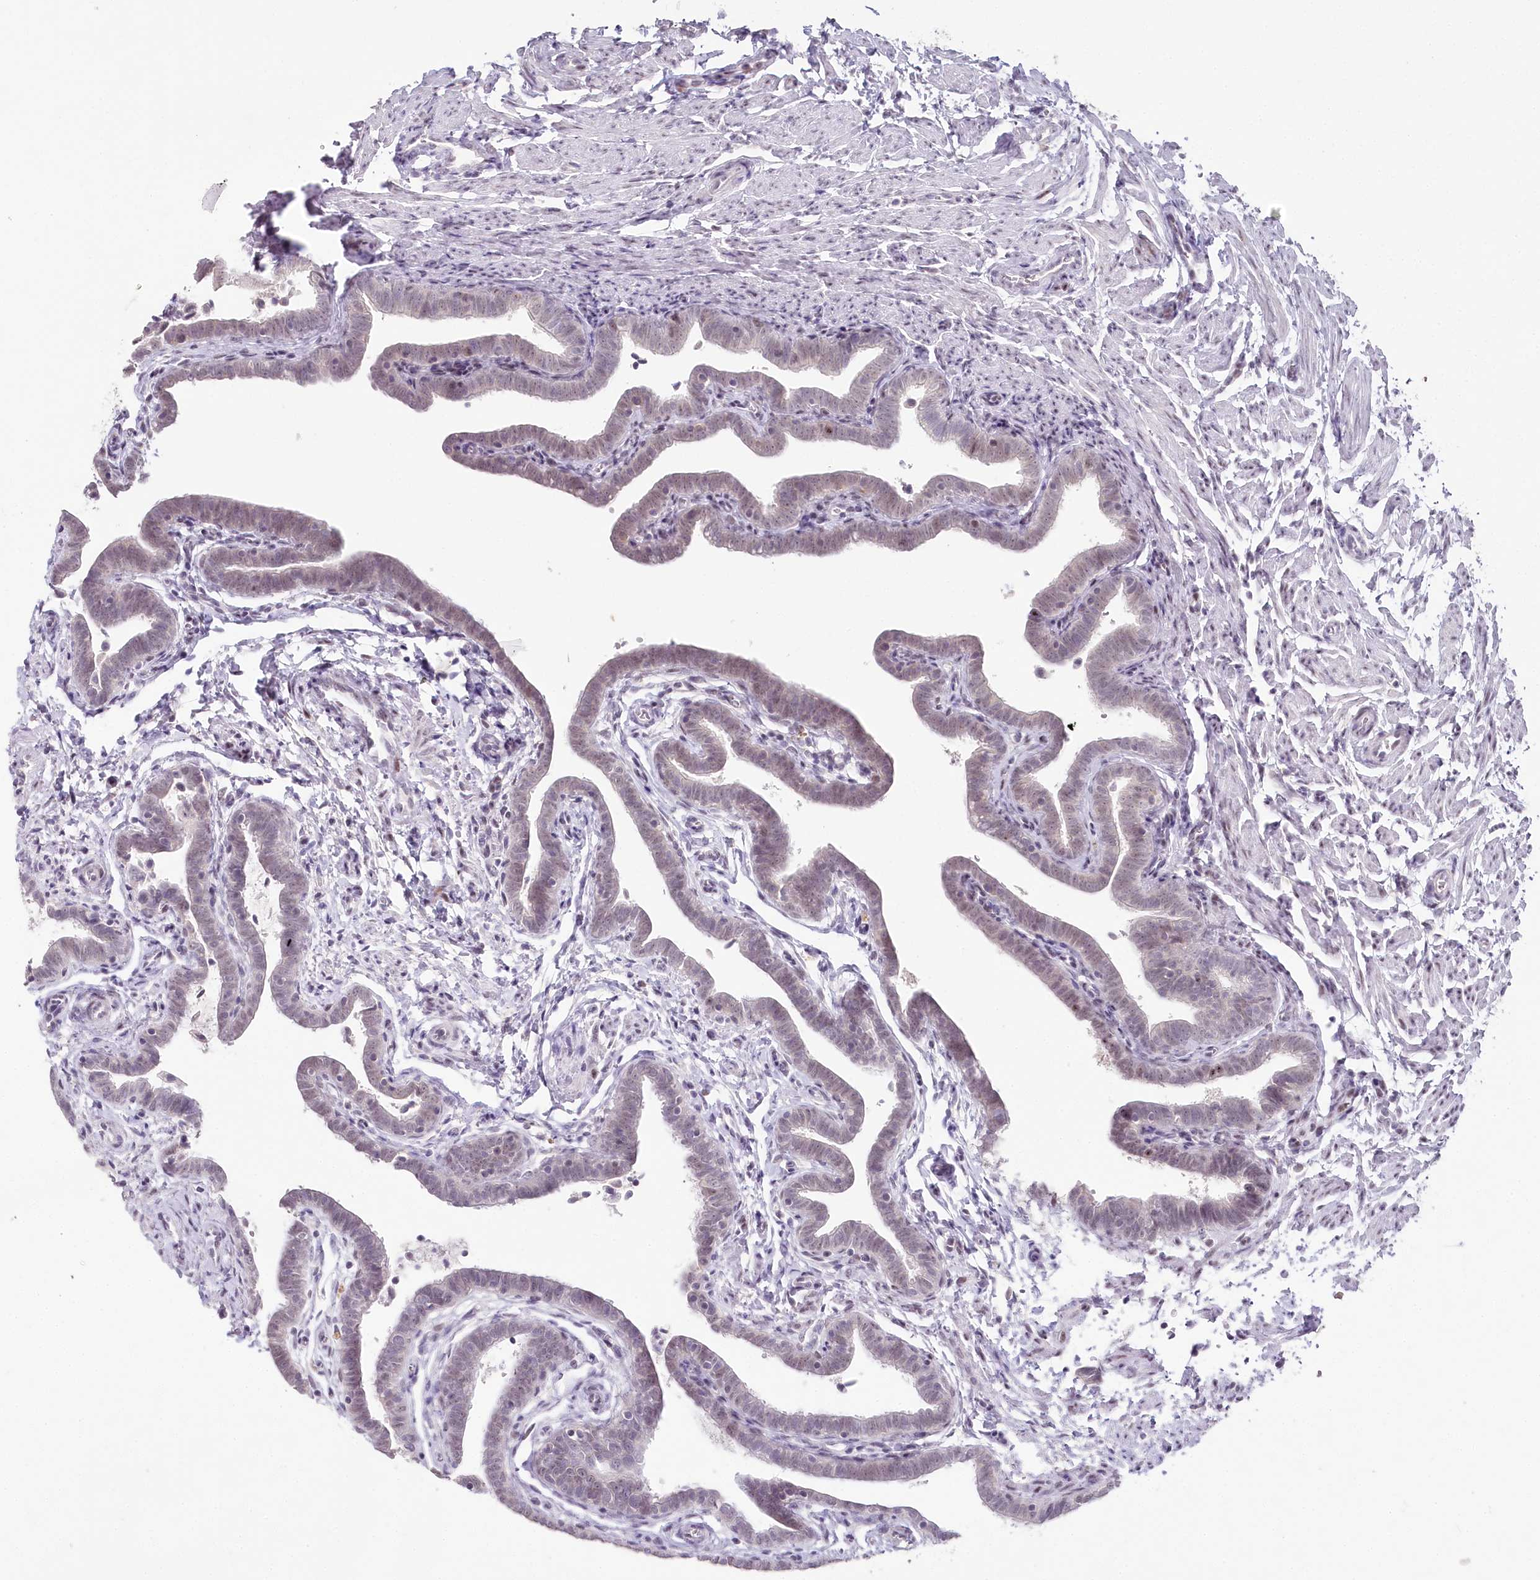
{"staining": {"intensity": "moderate", "quantity": "<25%", "location": "cytoplasmic/membranous"}, "tissue": "fallopian tube", "cell_type": "Glandular cells", "image_type": "normal", "snomed": [{"axis": "morphology", "description": "Normal tissue, NOS"}, {"axis": "topography", "description": "Fallopian tube"}], "caption": "Immunohistochemistry of benign fallopian tube reveals low levels of moderate cytoplasmic/membranous expression in about <25% of glandular cells.", "gene": "HPD", "patient": {"sex": "female", "age": 36}}